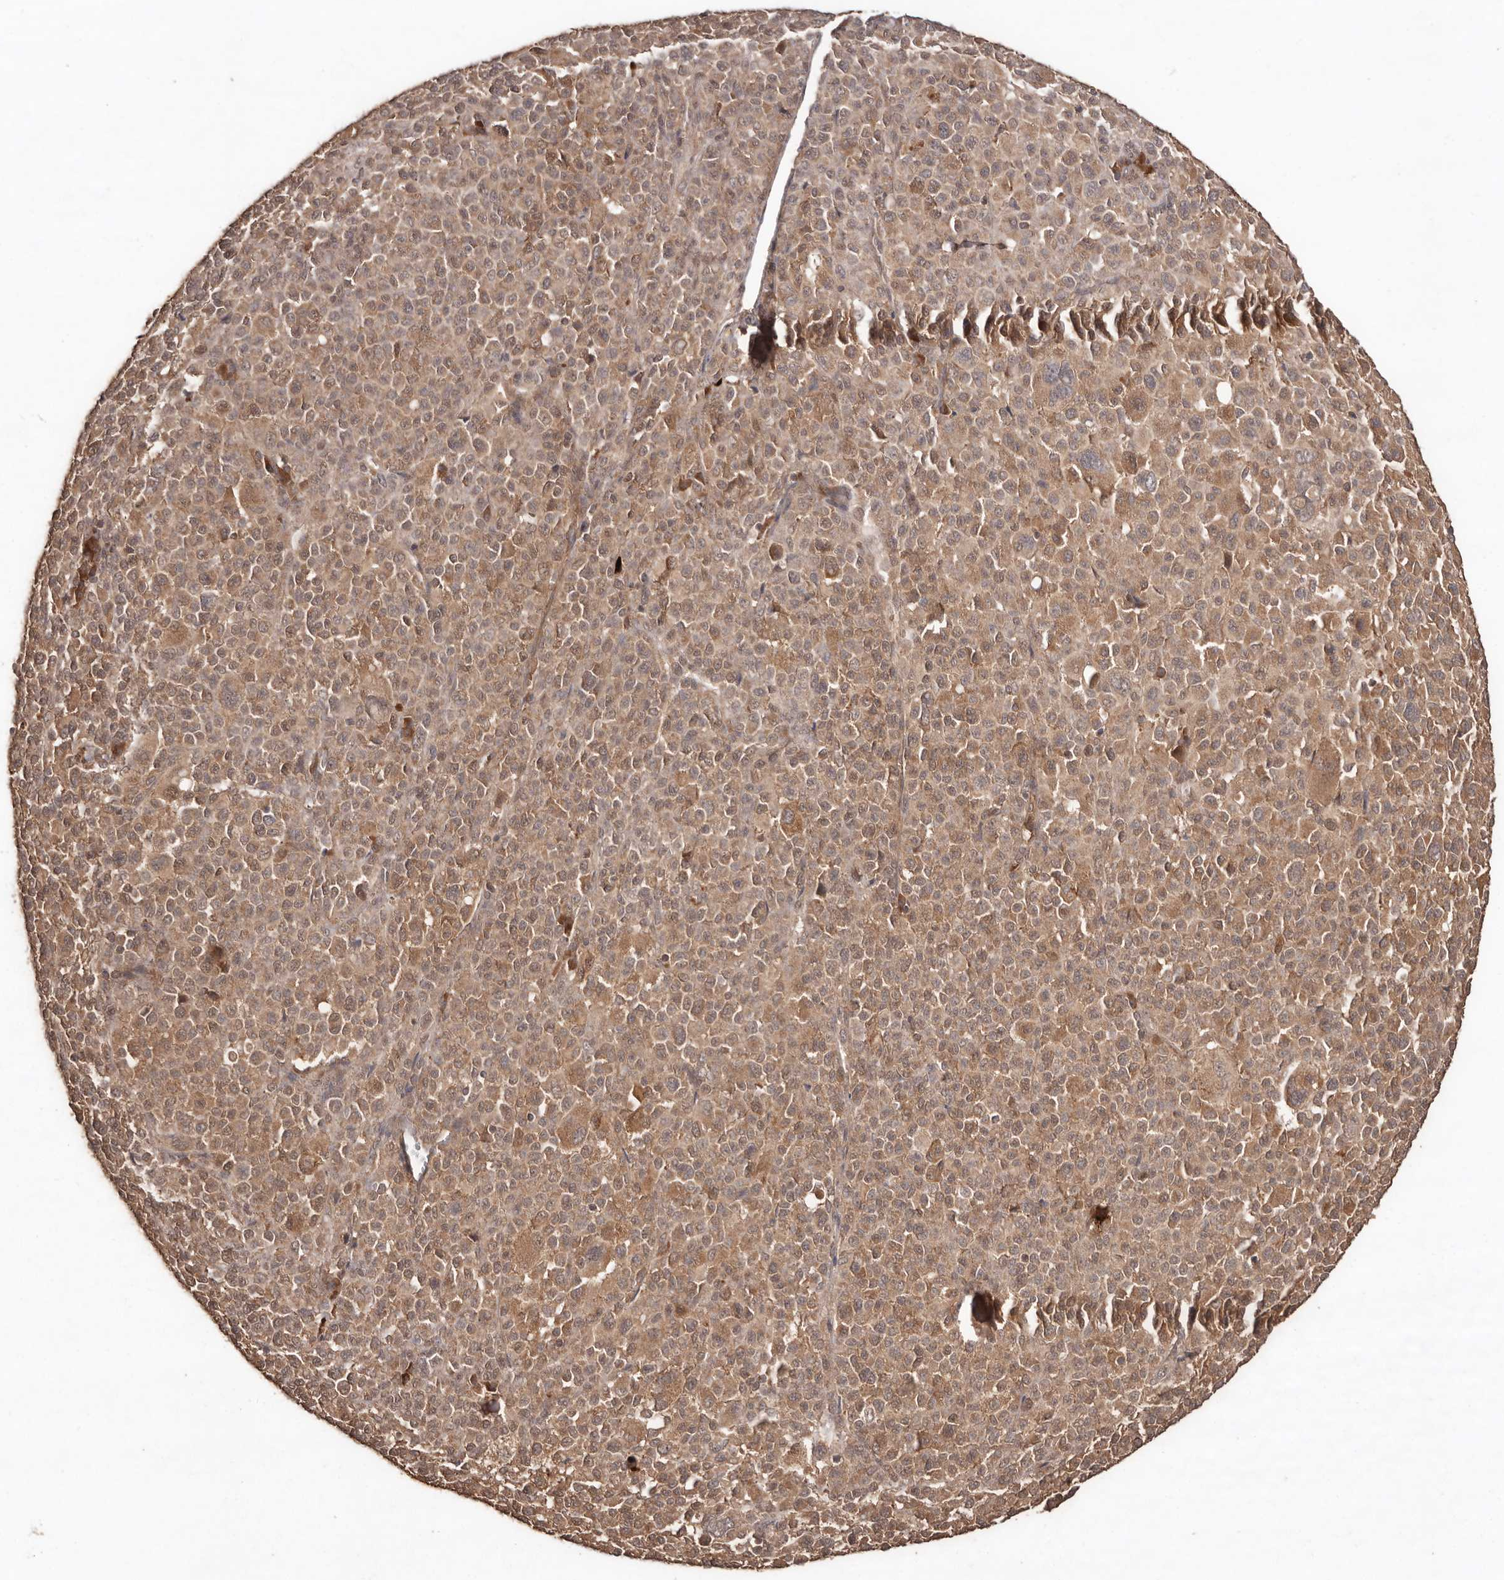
{"staining": {"intensity": "moderate", "quantity": ">75%", "location": "cytoplasmic/membranous"}, "tissue": "melanoma", "cell_type": "Tumor cells", "image_type": "cancer", "snomed": [{"axis": "morphology", "description": "Malignant melanoma, Metastatic site"}, {"axis": "topography", "description": "Skin"}], "caption": "DAB (3,3'-diaminobenzidine) immunohistochemical staining of malignant melanoma (metastatic site) shows moderate cytoplasmic/membranous protein positivity in about >75% of tumor cells.", "gene": "RWDD1", "patient": {"sex": "female", "age": 74}}